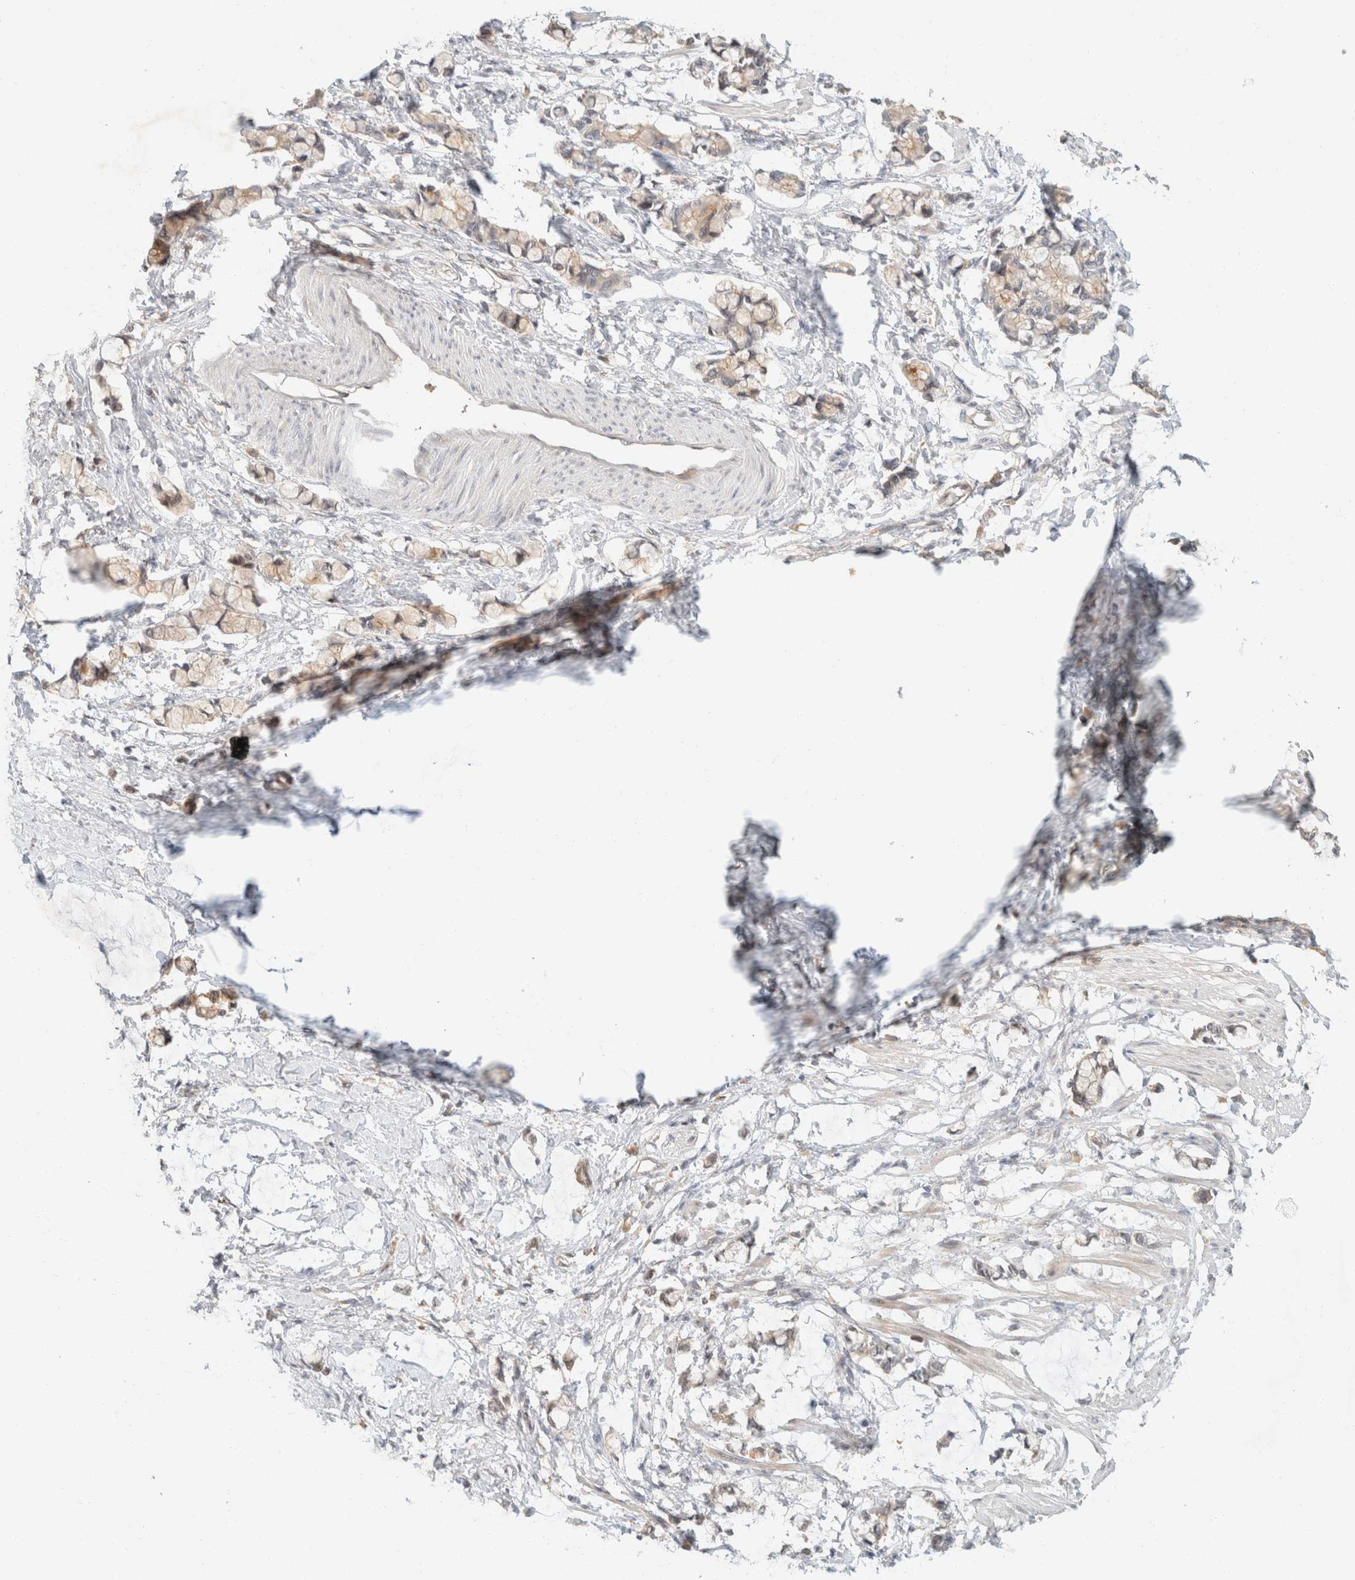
{"staining": {"intensity": "weak", "quantity": "<25%", "location": "cytoplasmic/membranous"}, "tissue": "smooth muscle", "cell_type": "Smooth muscle cells", "image_type": "normal", "snomed": [{"axis": "morphology", "description": "Normal tissue, NOS"}, {"axis": "morphology", "description": "Adenocarcinoma, NOS"}, {"axis": "topography", "description": "Smooth muscle"}, {"axis": "topography", "description": "Colon"}], "caption": "The micrograph shows no staining of smooth muscle cells in normal smooth muscle.", "gene": "TACC1", "patient": {"sex": "male", "age": 14}}